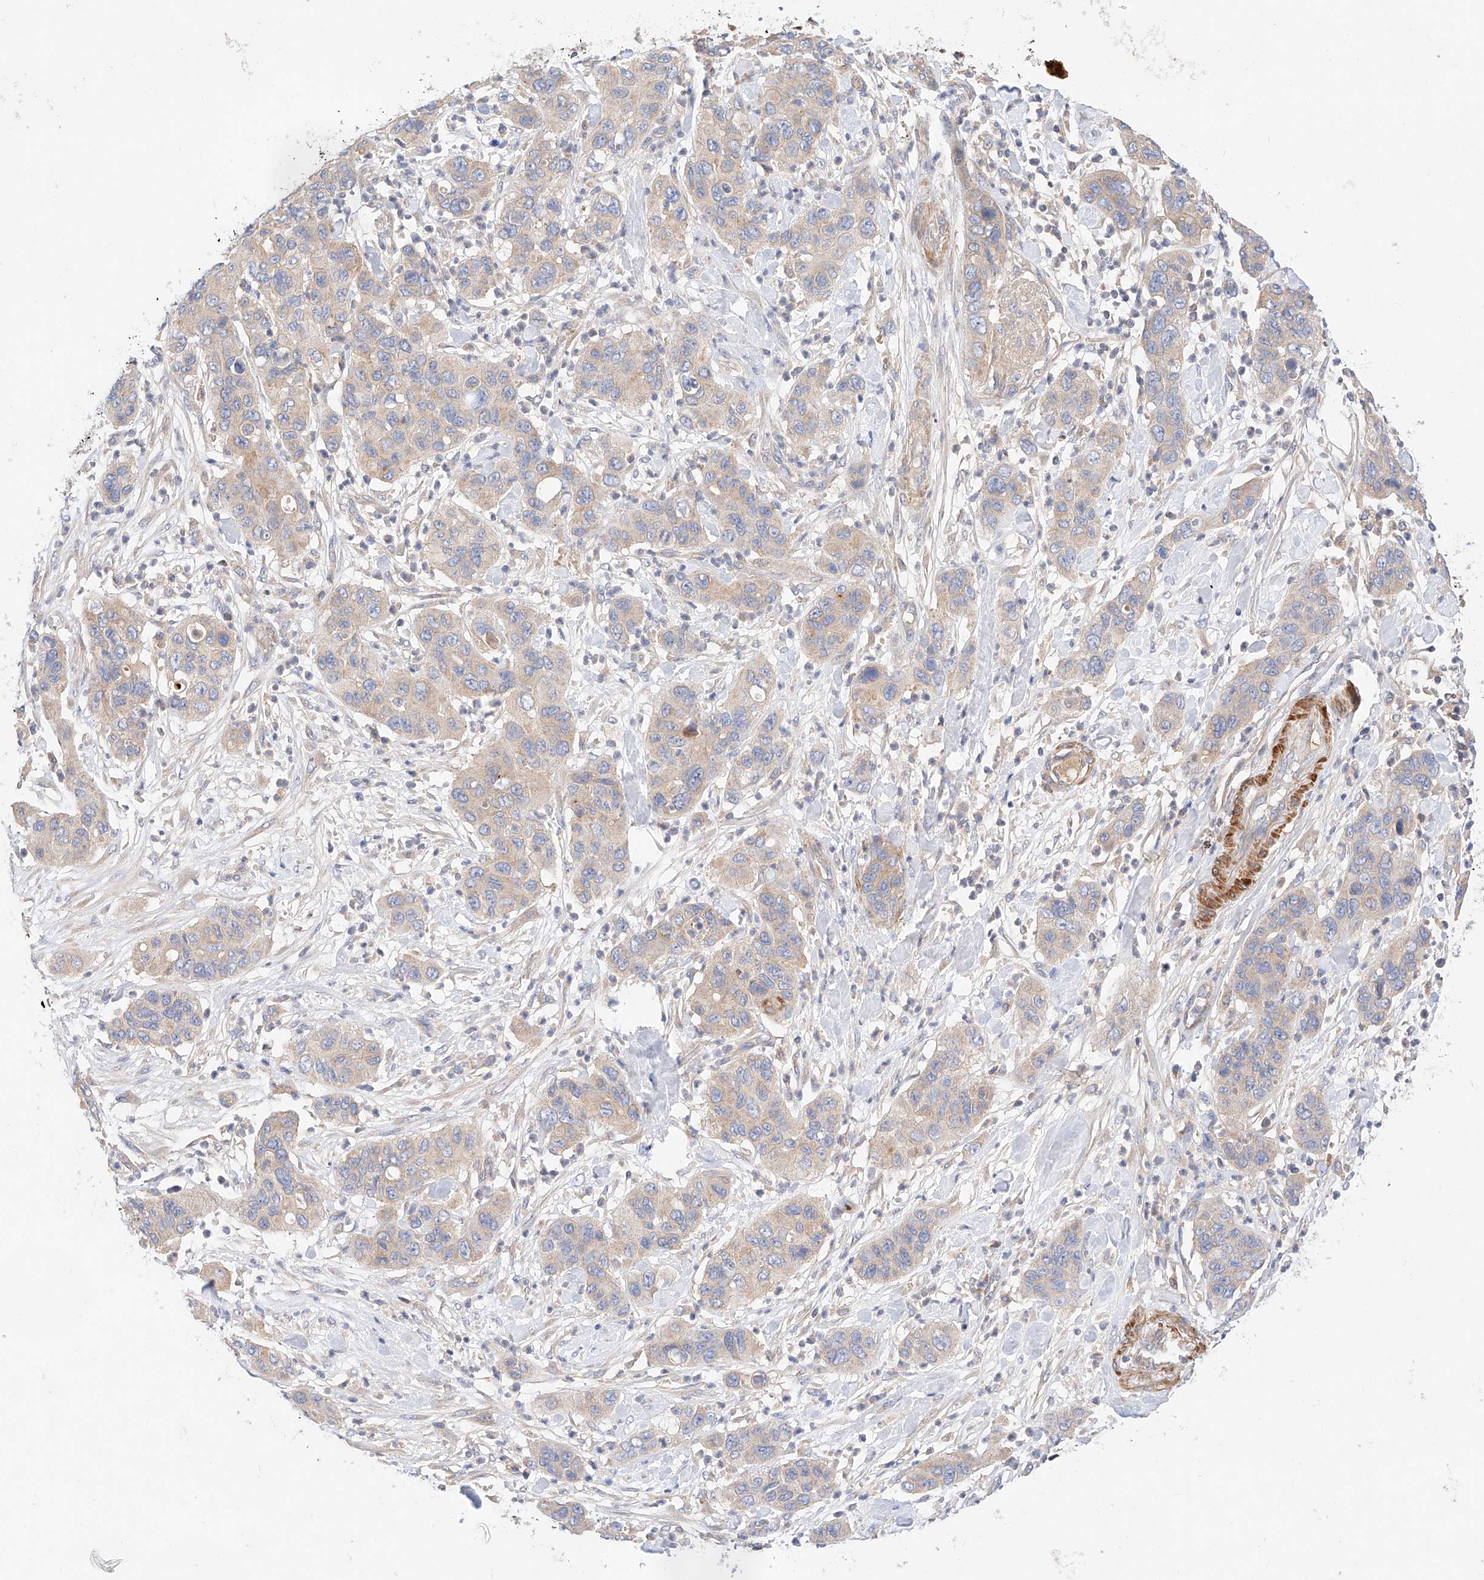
{"staining": {"intensity": "weak", "quantity": "<25%", "location": "cytoplasmic/membranous"}, "tissue": "pancreatic cancer", "cell_type": "Tumor cells", "image_type": "cancer", "snomed": [{"axis": "morphology", "description": "Adenocarcinoma, NOS"}, {"axis": "topography", "description": "Pancreas"}], "caption": "Photomicrograph shows no protein expression in tumor cells of pancreatic cancer (adenocarcinoma) tissue.", "gene": "C6orf118", "patient": {"sex": "female", "age": 71}}